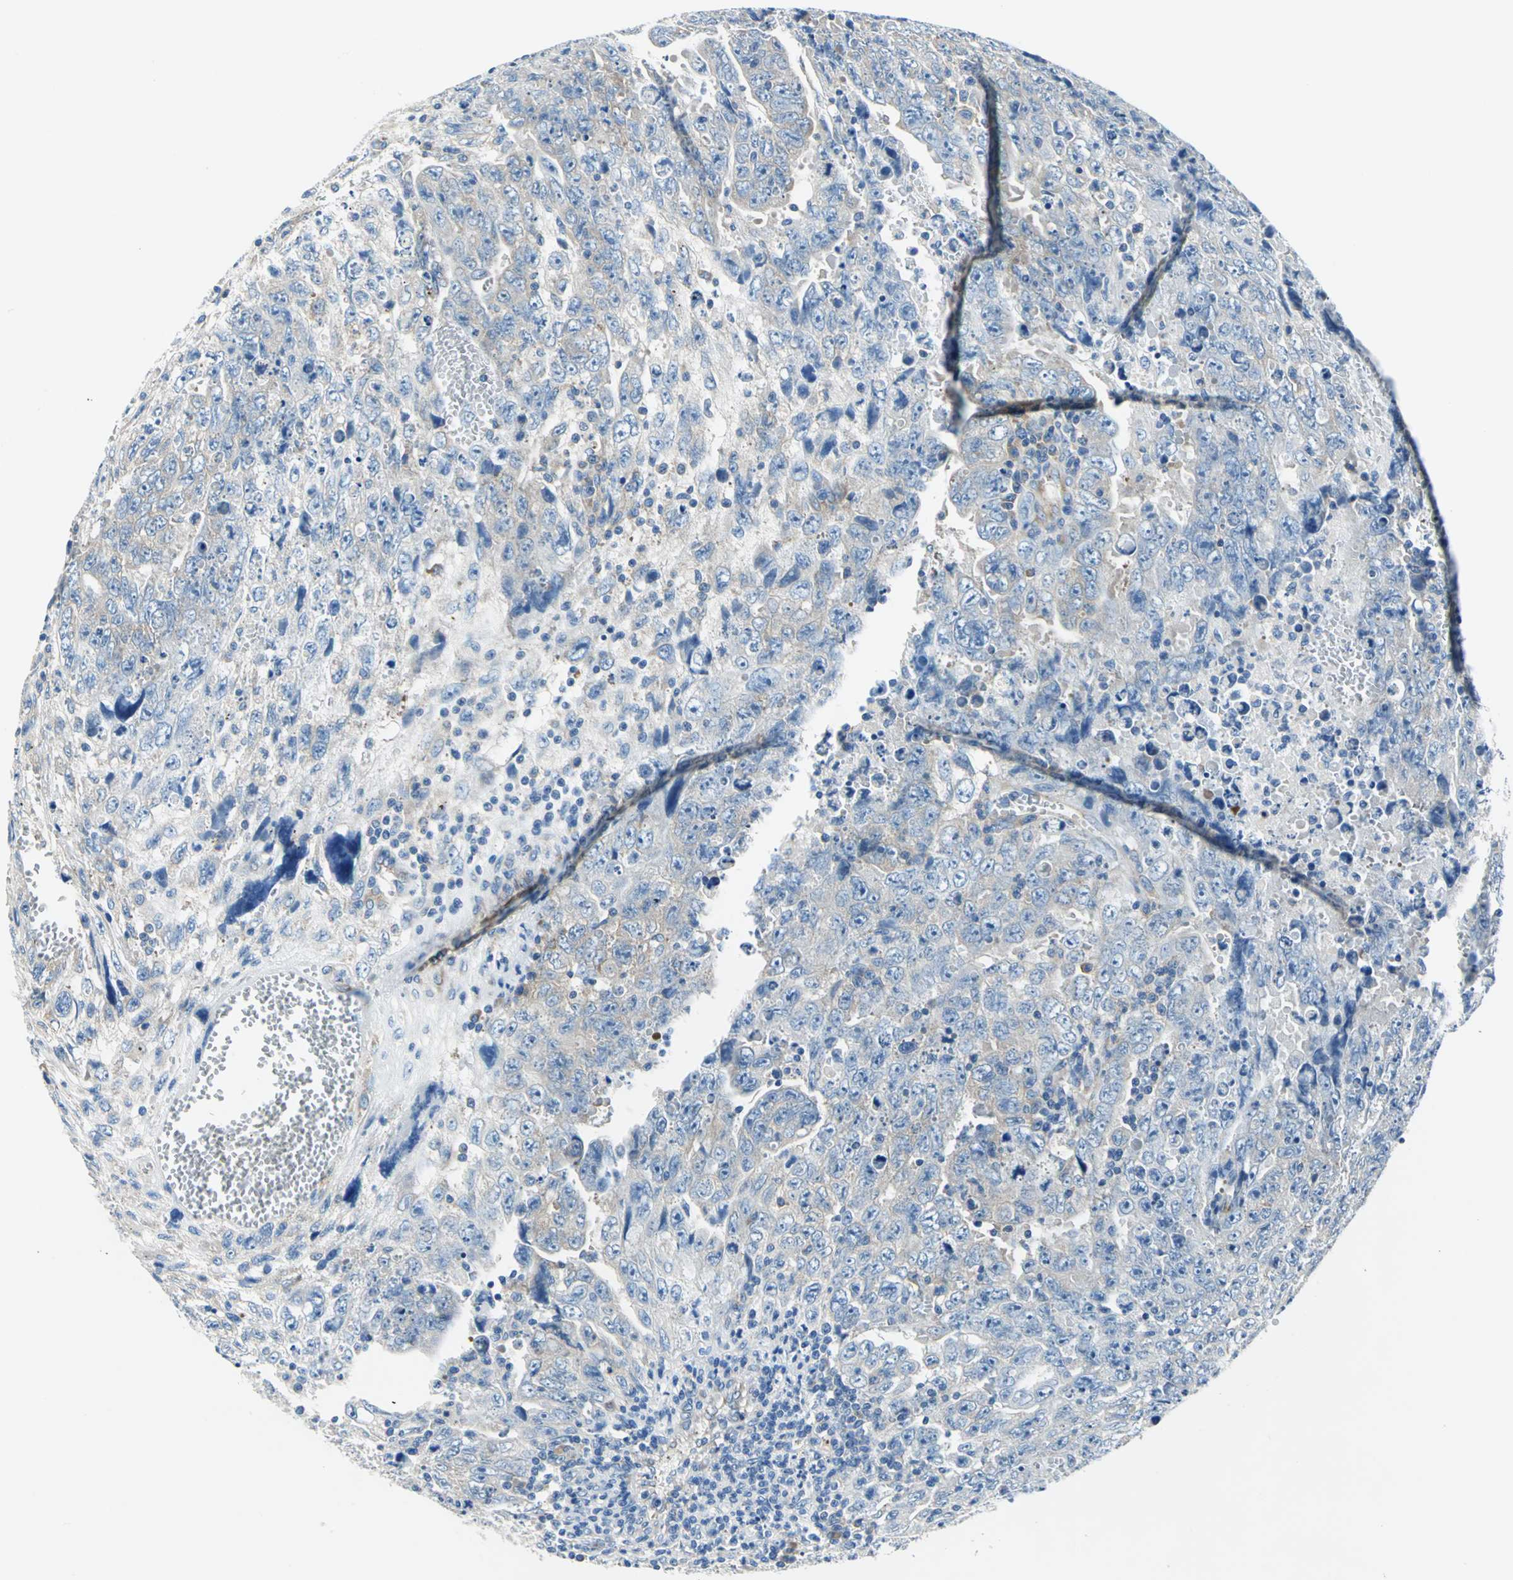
{"staining": {"intensity": "moderate", "quantity": "25%-75%", "location": "cytoplasmic/membranous"}, "tissue": "testis cancer", "cell_type": "Tumor cells", "image_type": "cancer", "snomed": [{"axis": "morphology", "description": "Carcinoma, Embryonal, NOS"}, {"axis": "topography", "description": "Testis"}], "caption": "An immunohistochemistry histopathology image of tumor tissue is shown. Protein staining in brown highlights moderate cytoplasmic/membranous positivity in embryonal carcinoma (testis) within tumor cells.", "gene": "TRIM25", "patient": {"sex": "male", "age": 28}}